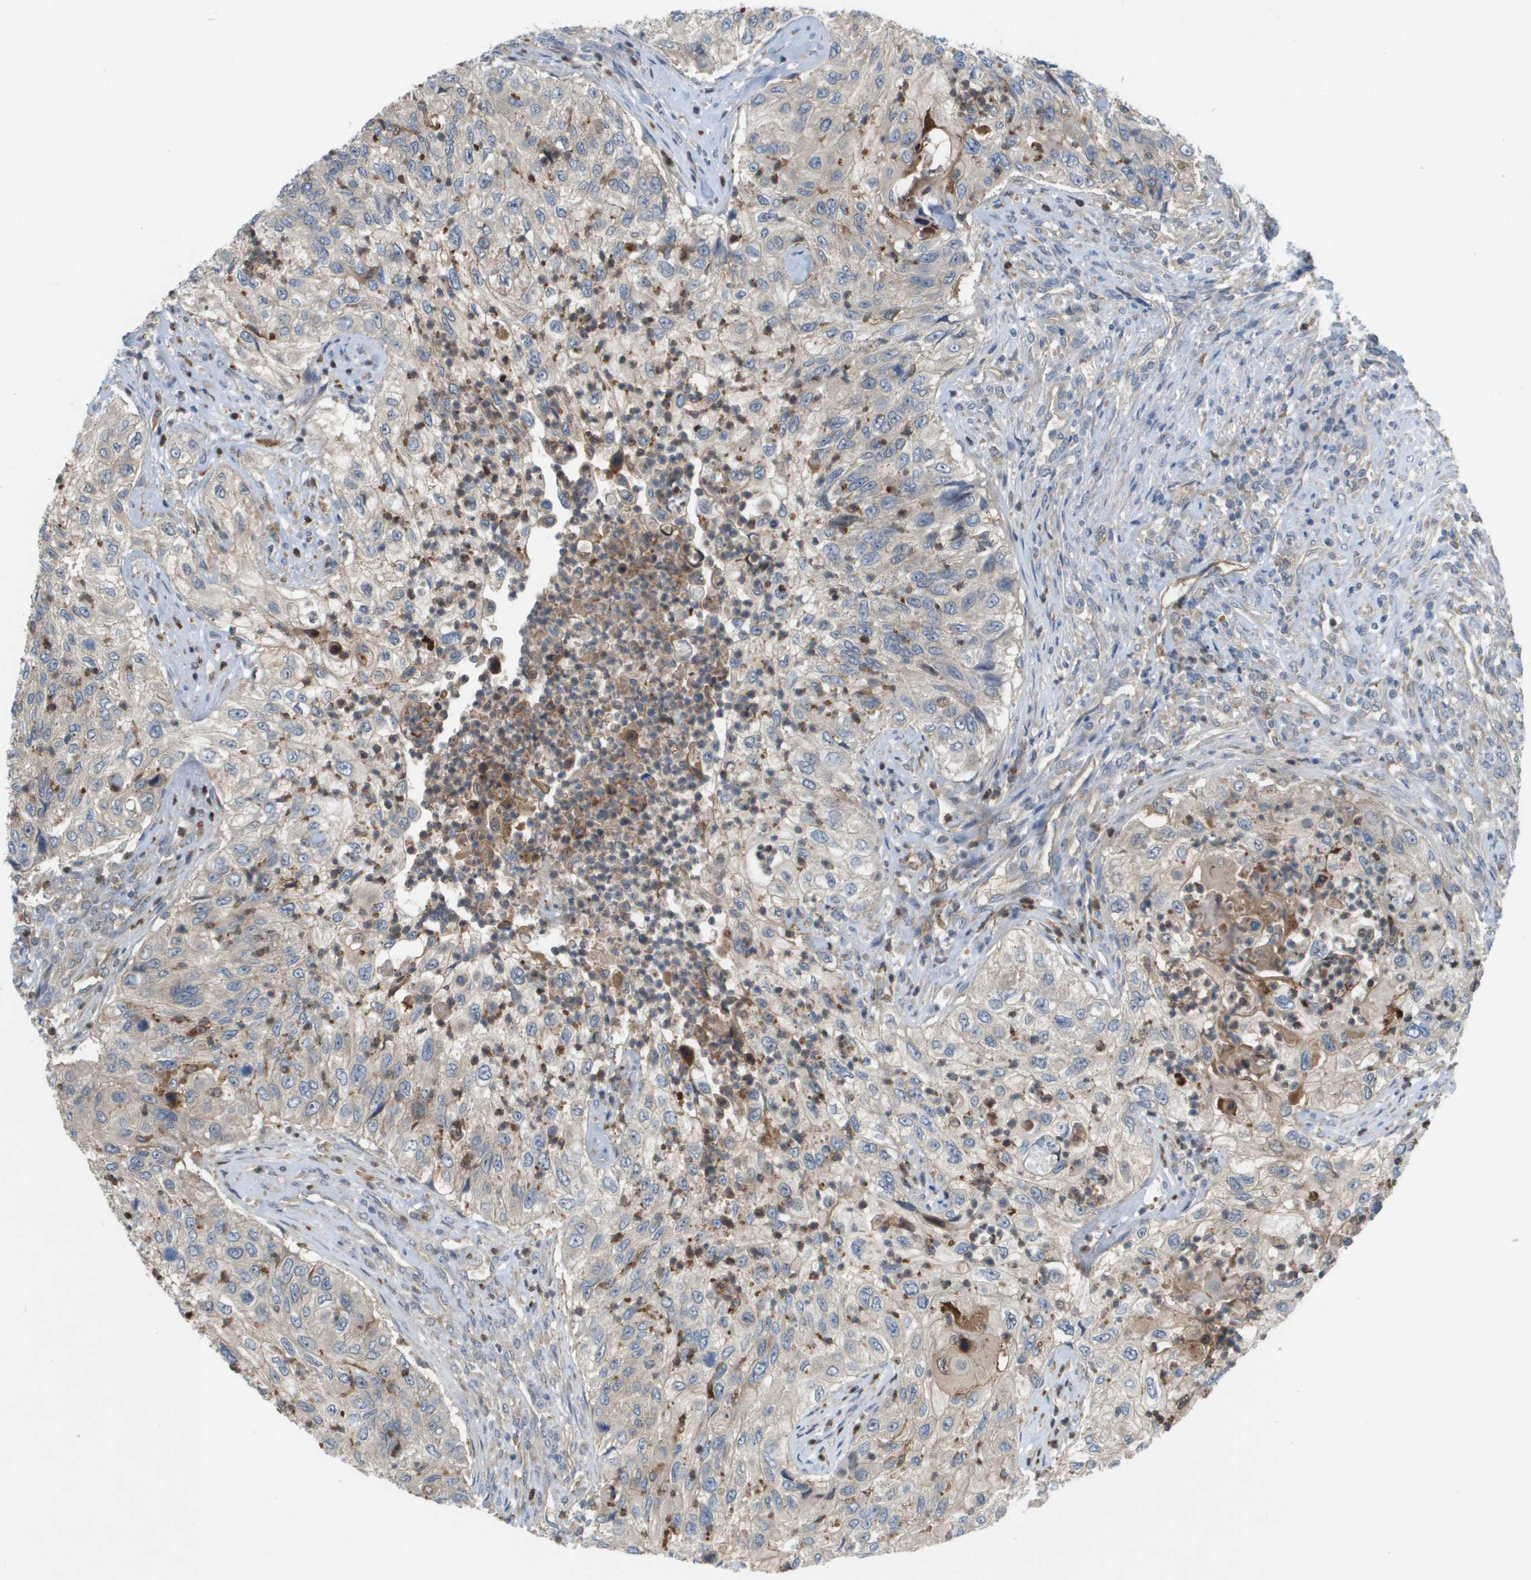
{"staining": {"intensity": "weak", "quantity": "<25%", "location": "cytoplasmic/membranous"}, "tissue": "urothelial cancer", "cell_type": "Tumor cells", "image_type": "cancer", "snomed": [{"axis": "morphology", "description": "Urothelial carcinoma, High grade"}, {"axis": "topography", "description": "Urinary bladder"}], "caption": "Urothelial cancer was stained to show a protein in brown. There is no significant expression in tumor cells. Brightfield microscopy of IHC stained with DAB (brown) and hematoxylin (blue), captured at high magnification.", "gene": "PALD1", "patient": {"sex": "female", "age": 60}}